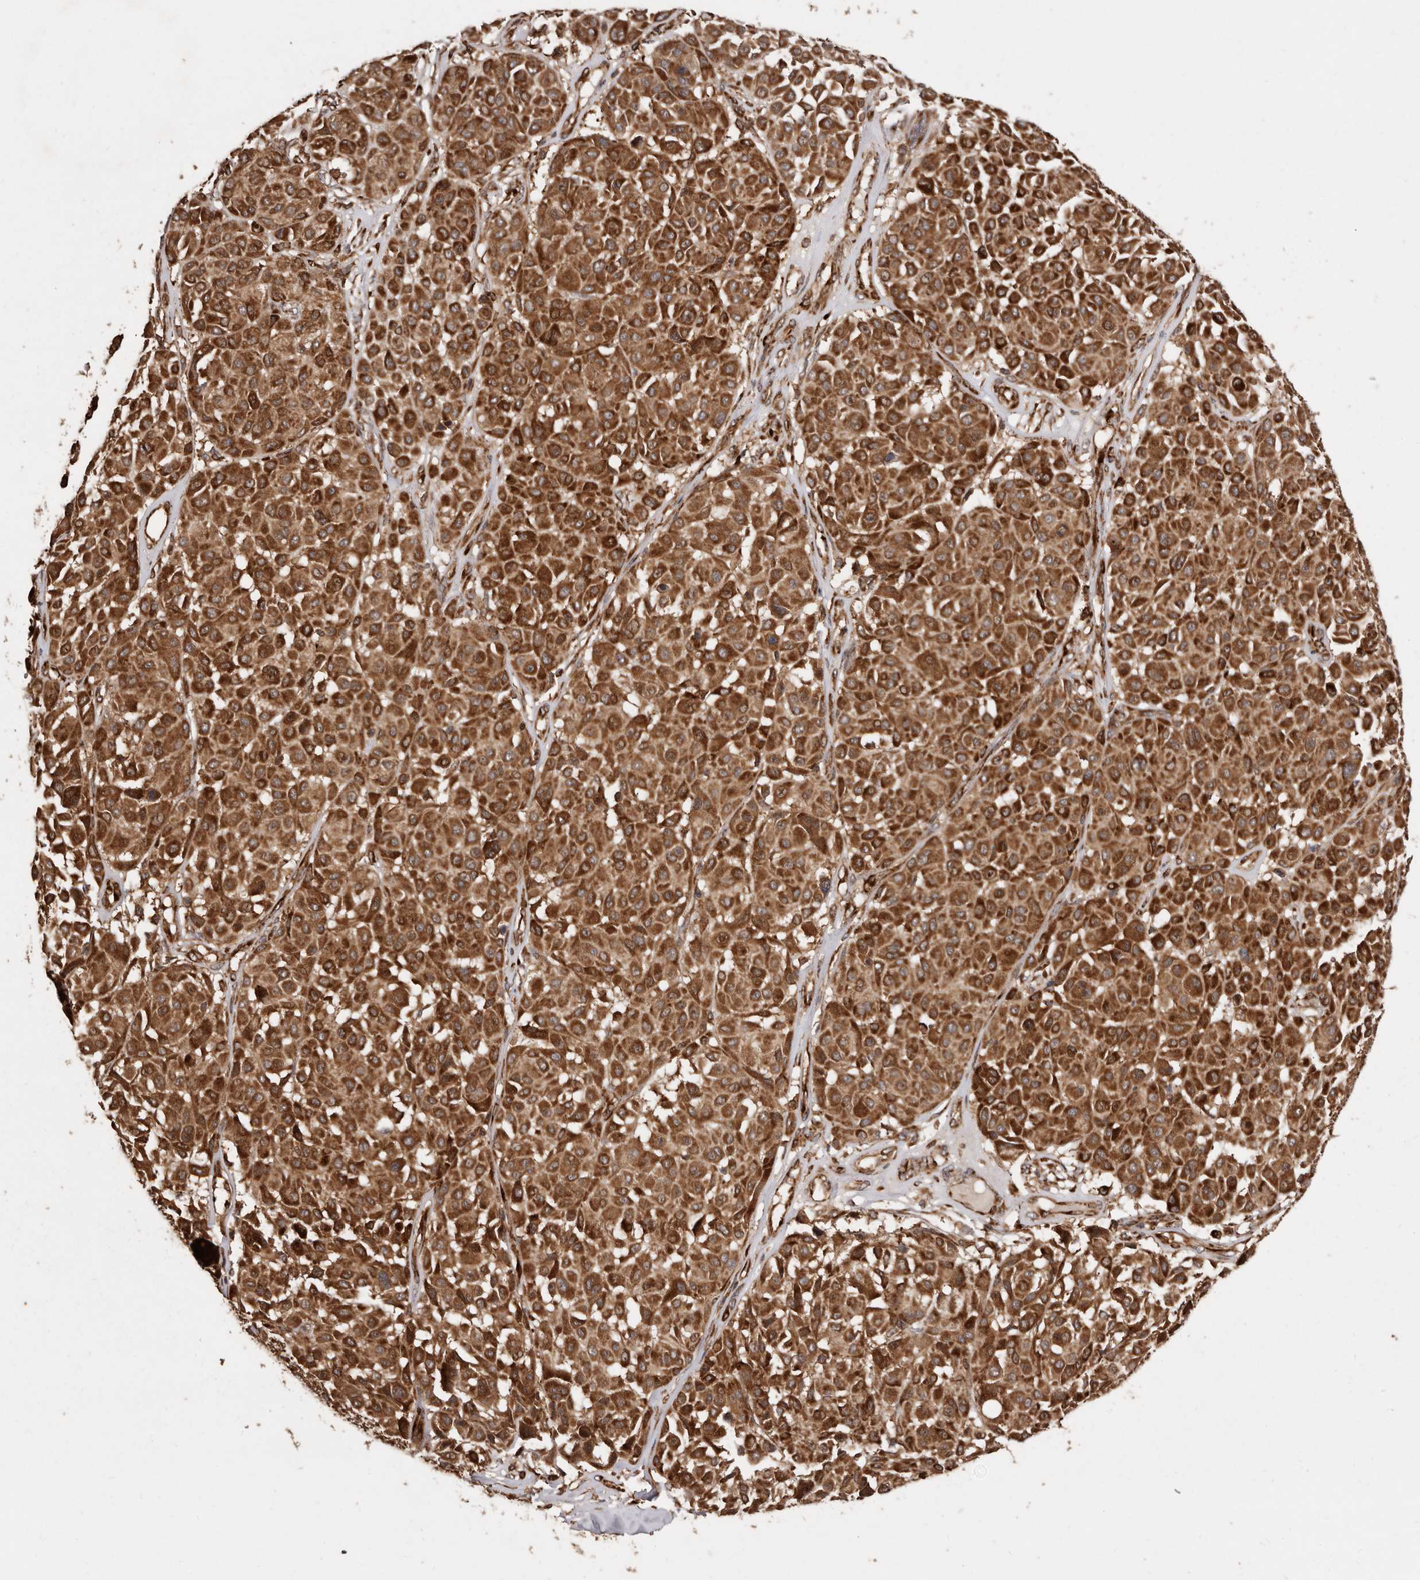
{"staining": {"intensity": "strong", "quantity": ">75%", "location": "cytoplasmic/membranous"}, "tissue": "melanoma", "cell_type": "Tumor cells", "image_type": "cancer", "snomed": [{"axis": "morphology", "description": "Malignant melanoma, Metastatic site"}, {"axis": "topography", "description": "Soft tissue"}], "caption": "The image reveals immunohistochemical staining of malignant melanoma (metastatic site). There is strong cytoplasmic/membranous positivity is present in approximately >75% of tumor cells.", "gene": "FLAD1", "patient": {"sex": "male", "age": 41}}